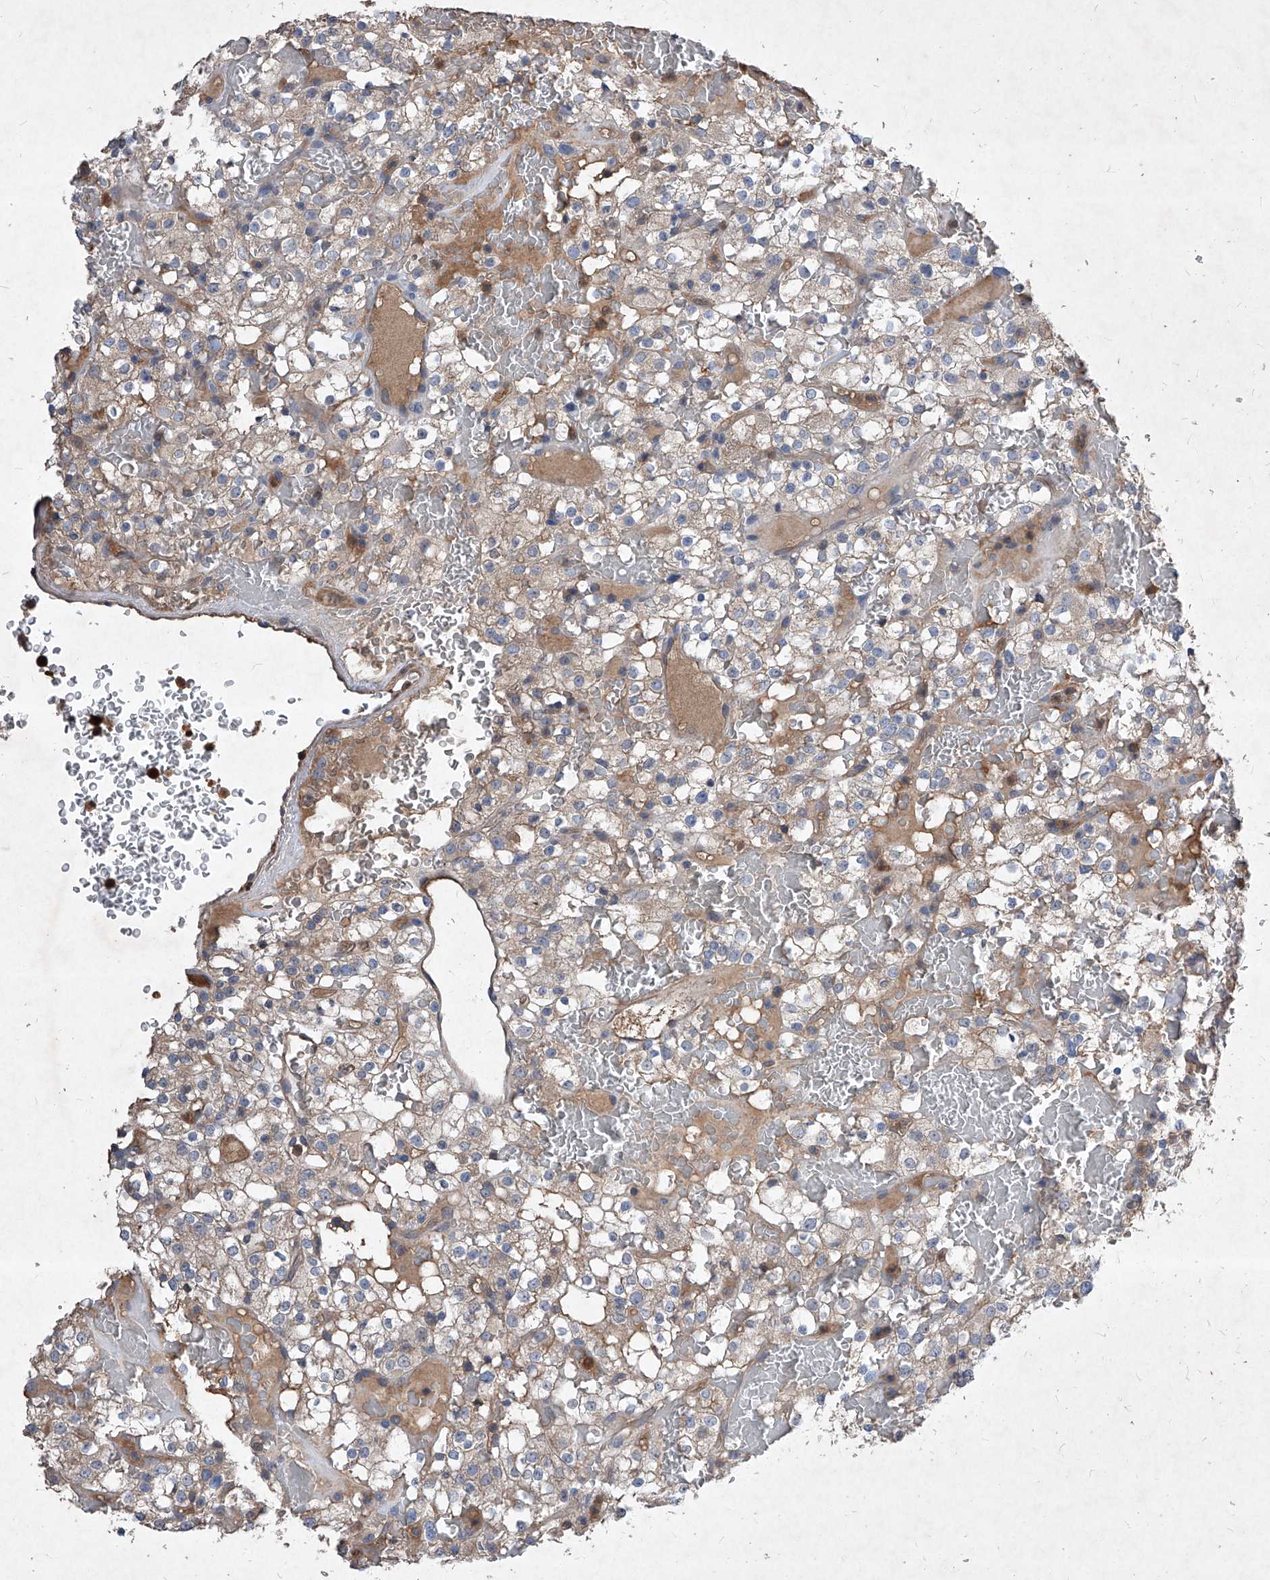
{"staining": {"intensity": "weak", "quantity": "25%-75%", "location": "cytoplasmic/membranous"}, "tissue": "renal cancer", "cell_type": "Tumor cells", "image_type": "cancer", "snomed": [{"axis": "morphology", "description": "Normal tissue, NOS"}, {"axis": "morphology", "description": "Adenocarcinoma, NOS"}, {"axis": "topography", "description": "Kidney"}], "caption": "Protein analysis of renal adenocarcinoma tissue reveals weak cytoplasmic/membranous positivity in about 25%-75% of tumor cells.", "gene": "SYNGR1", "patient": {"sex": "female", "age": 72}}